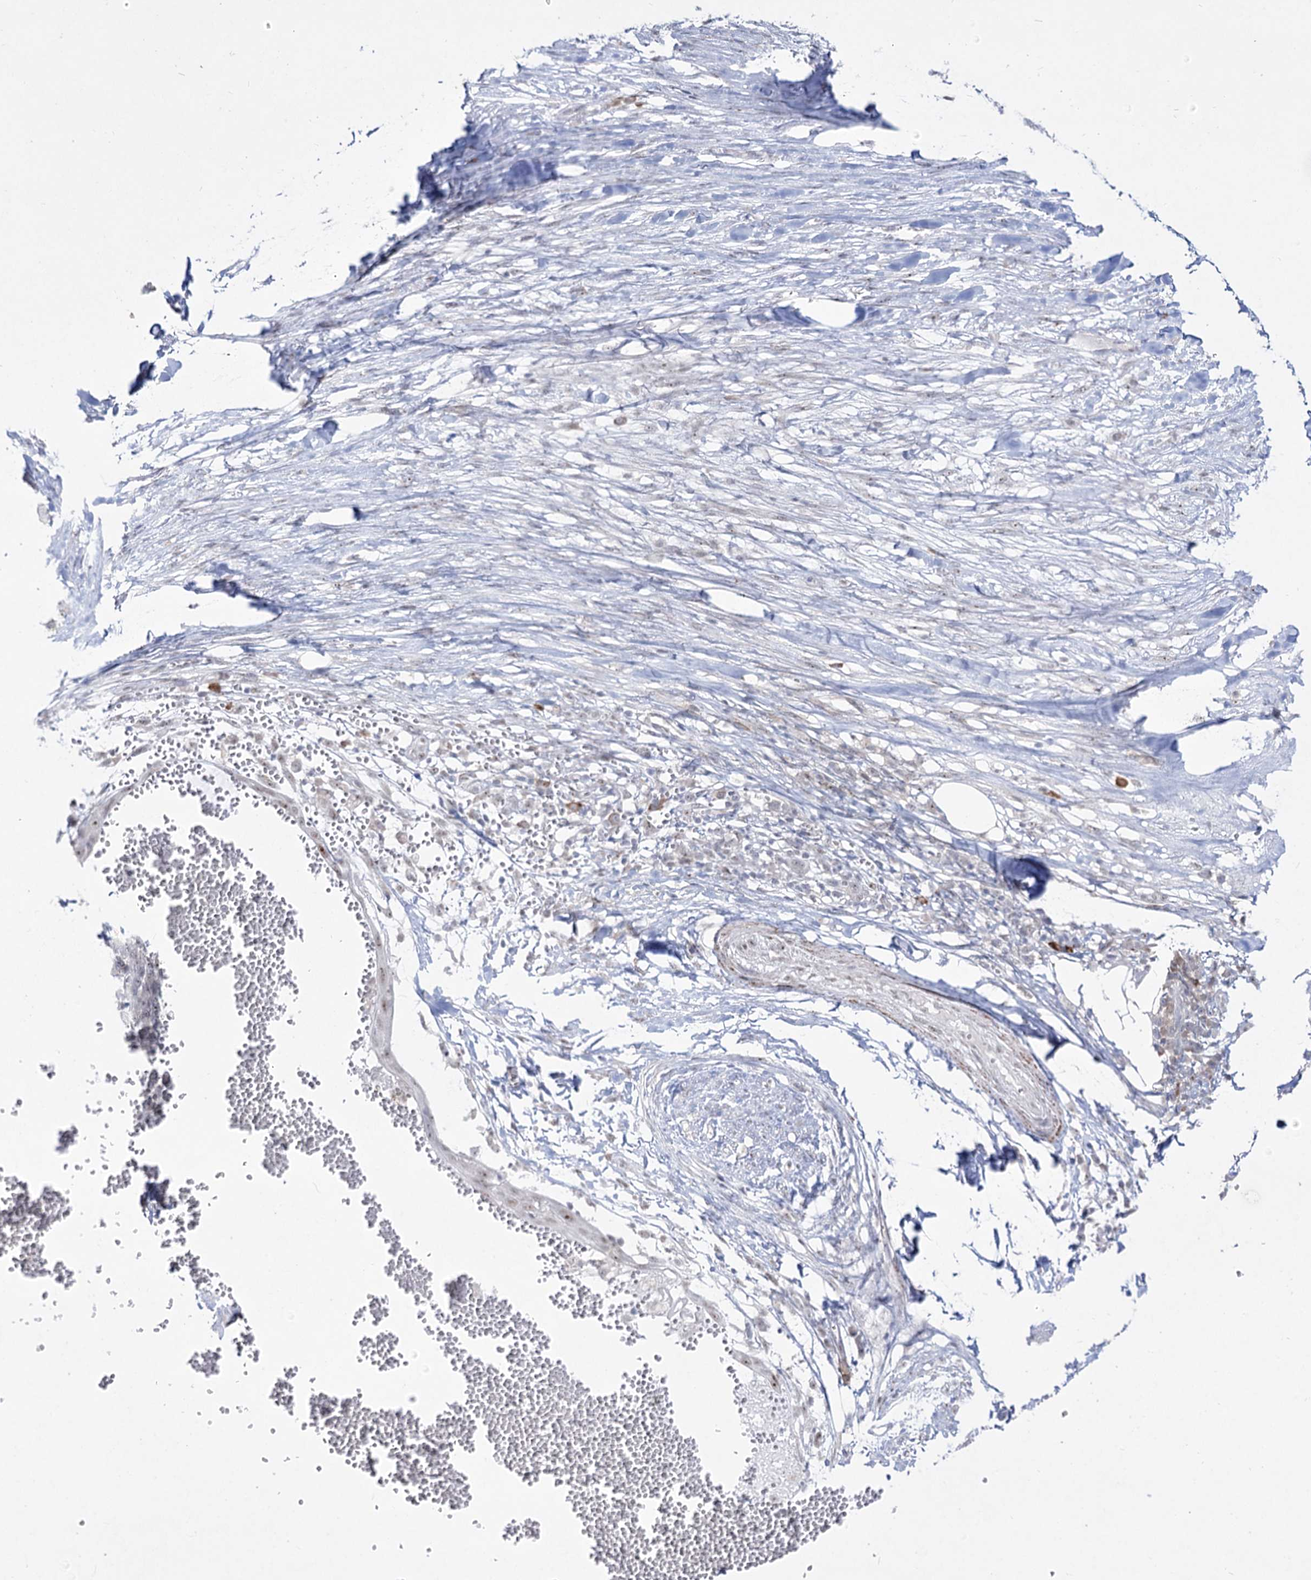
{"staining": {"intensity": "negative", "quantity": "none", "location": "none"}, "tissue": "skin cancer", "cell_type": "Tumor cells", "image_type": "cancer", "snomed": [{"axis": "morphology", "description": "Squamous cell carcinoma, NOS"}, {"axis": "topography", "description": "Skin"}], "caption": "High power microscopy photomicrograph of an IHC photomicrograph of skin squamous cell carcinoma, revealing no significant expression in tumor cells.", "gene": "DDX50", "patient": {"sex": "male", "age": 71}}